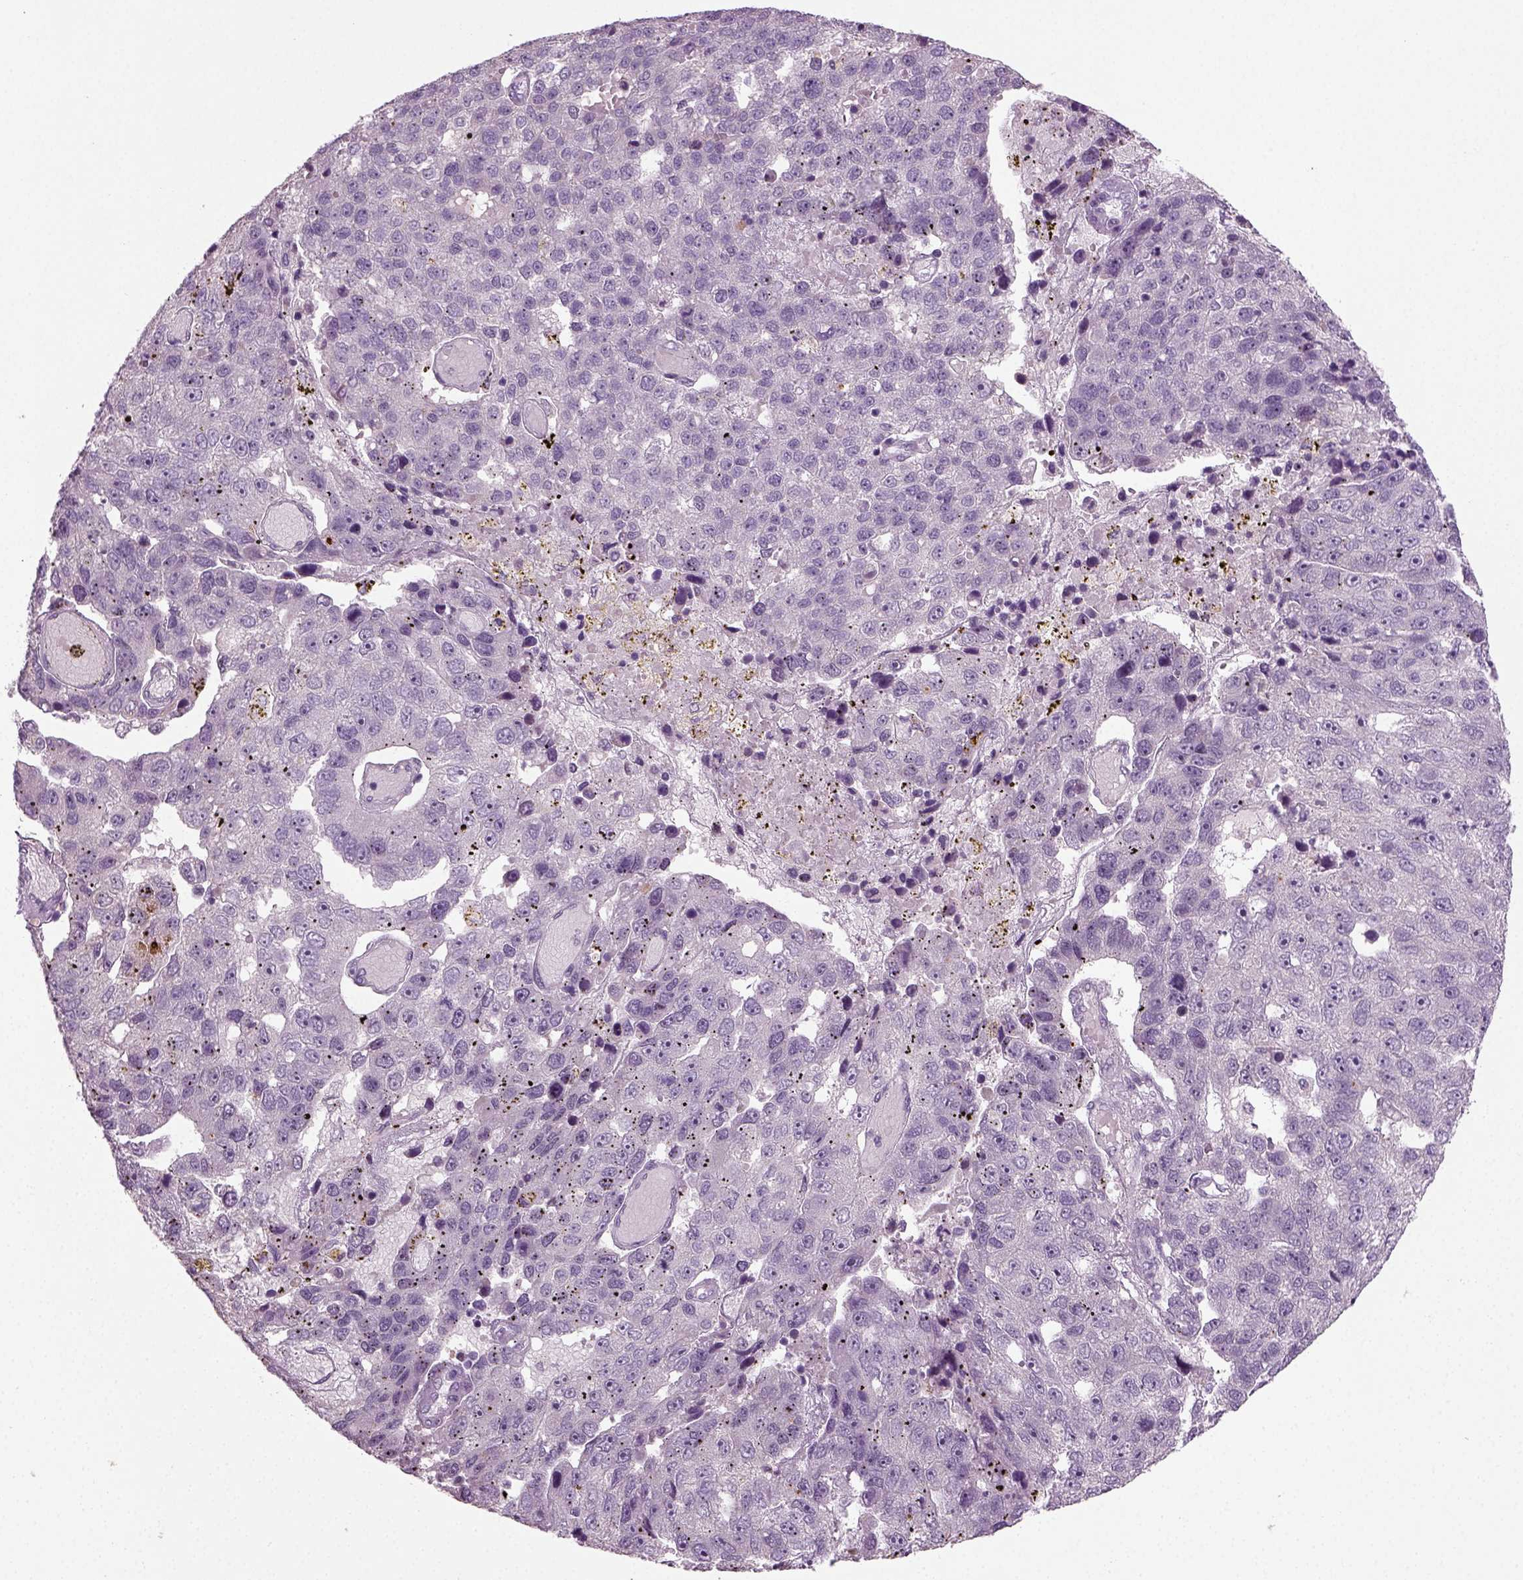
{"staining": {"intensity": "negative", "quantity": "none", "location": "none"}, "tissue": "pancreatic cancer", "cell_type": "Tumor cells", "image_type": "cancer", "snomed": [{"axis": "morphology", "description": "Adenocarcinoma, NOS"}, {"axis": "topography", "description": "Pancreas"}], "caption": "Pancreatic cancer (adenocarcinoma) stained for a protein using IHC shows no expression tumor cells.", "gene": "SYNGAP1", "patient": {"sex": "female", "age": 61}}